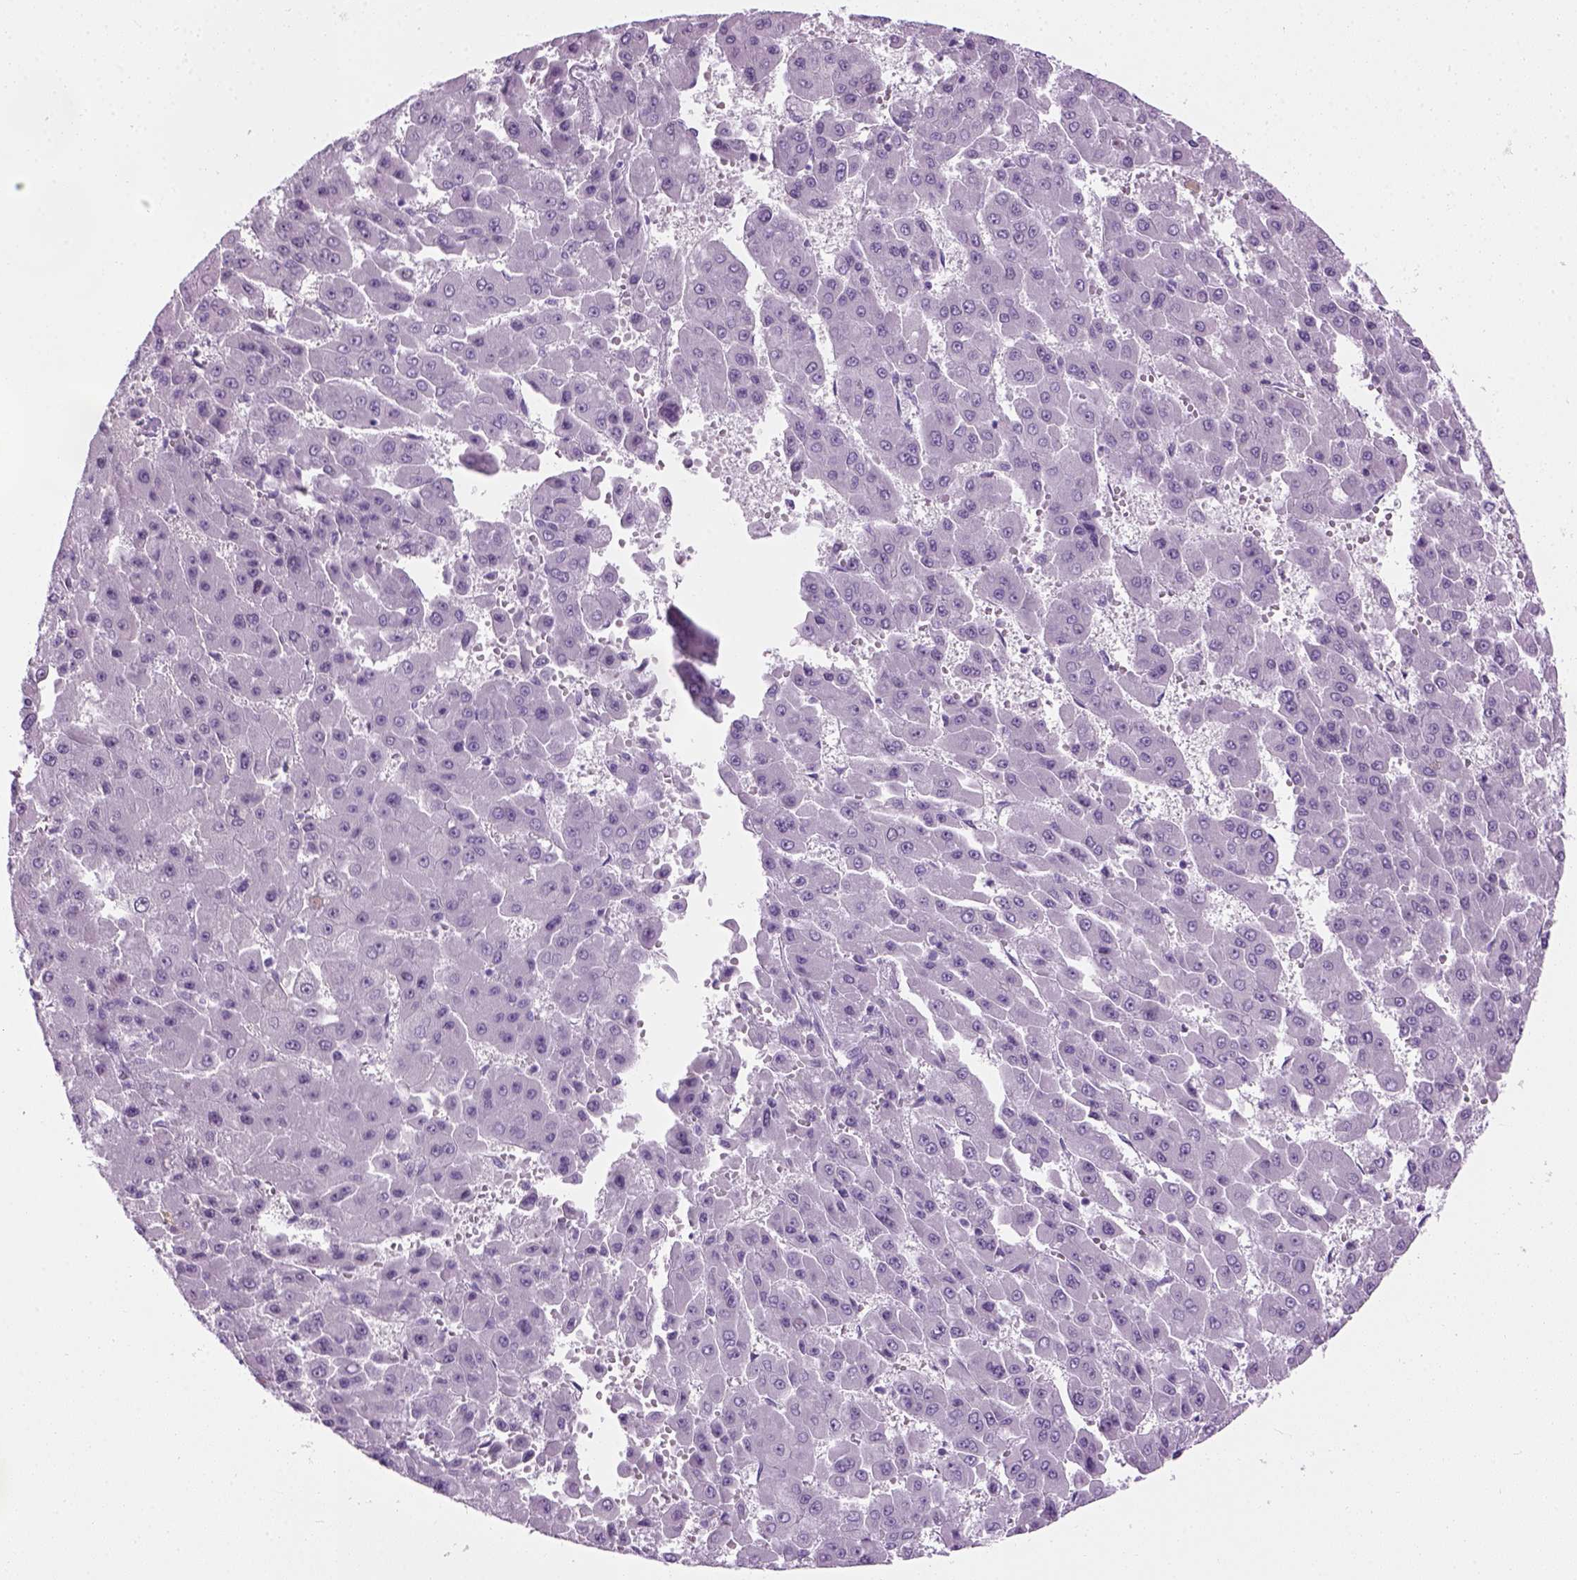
{"staining": {"intensity": "negative", "quantity": "none", "location": "none"}, "tissue": "liver cancer", "cell_type": "Tumor cells", "image_type": "cancer", "snomed": [{"axis": "morphology", "description": "Carcinoma, Hepatocellular, NOS"}, {"axis": "topography", "description": "Liver"}], "caption": "An IHC image of hepatocellular carcinoma (liver) is shown. There is no staining in tumor cells of hepatocellular carcinoma (liver).", "gene": "CIBAR2", "patient": {"sex": "male", "age": 78}}